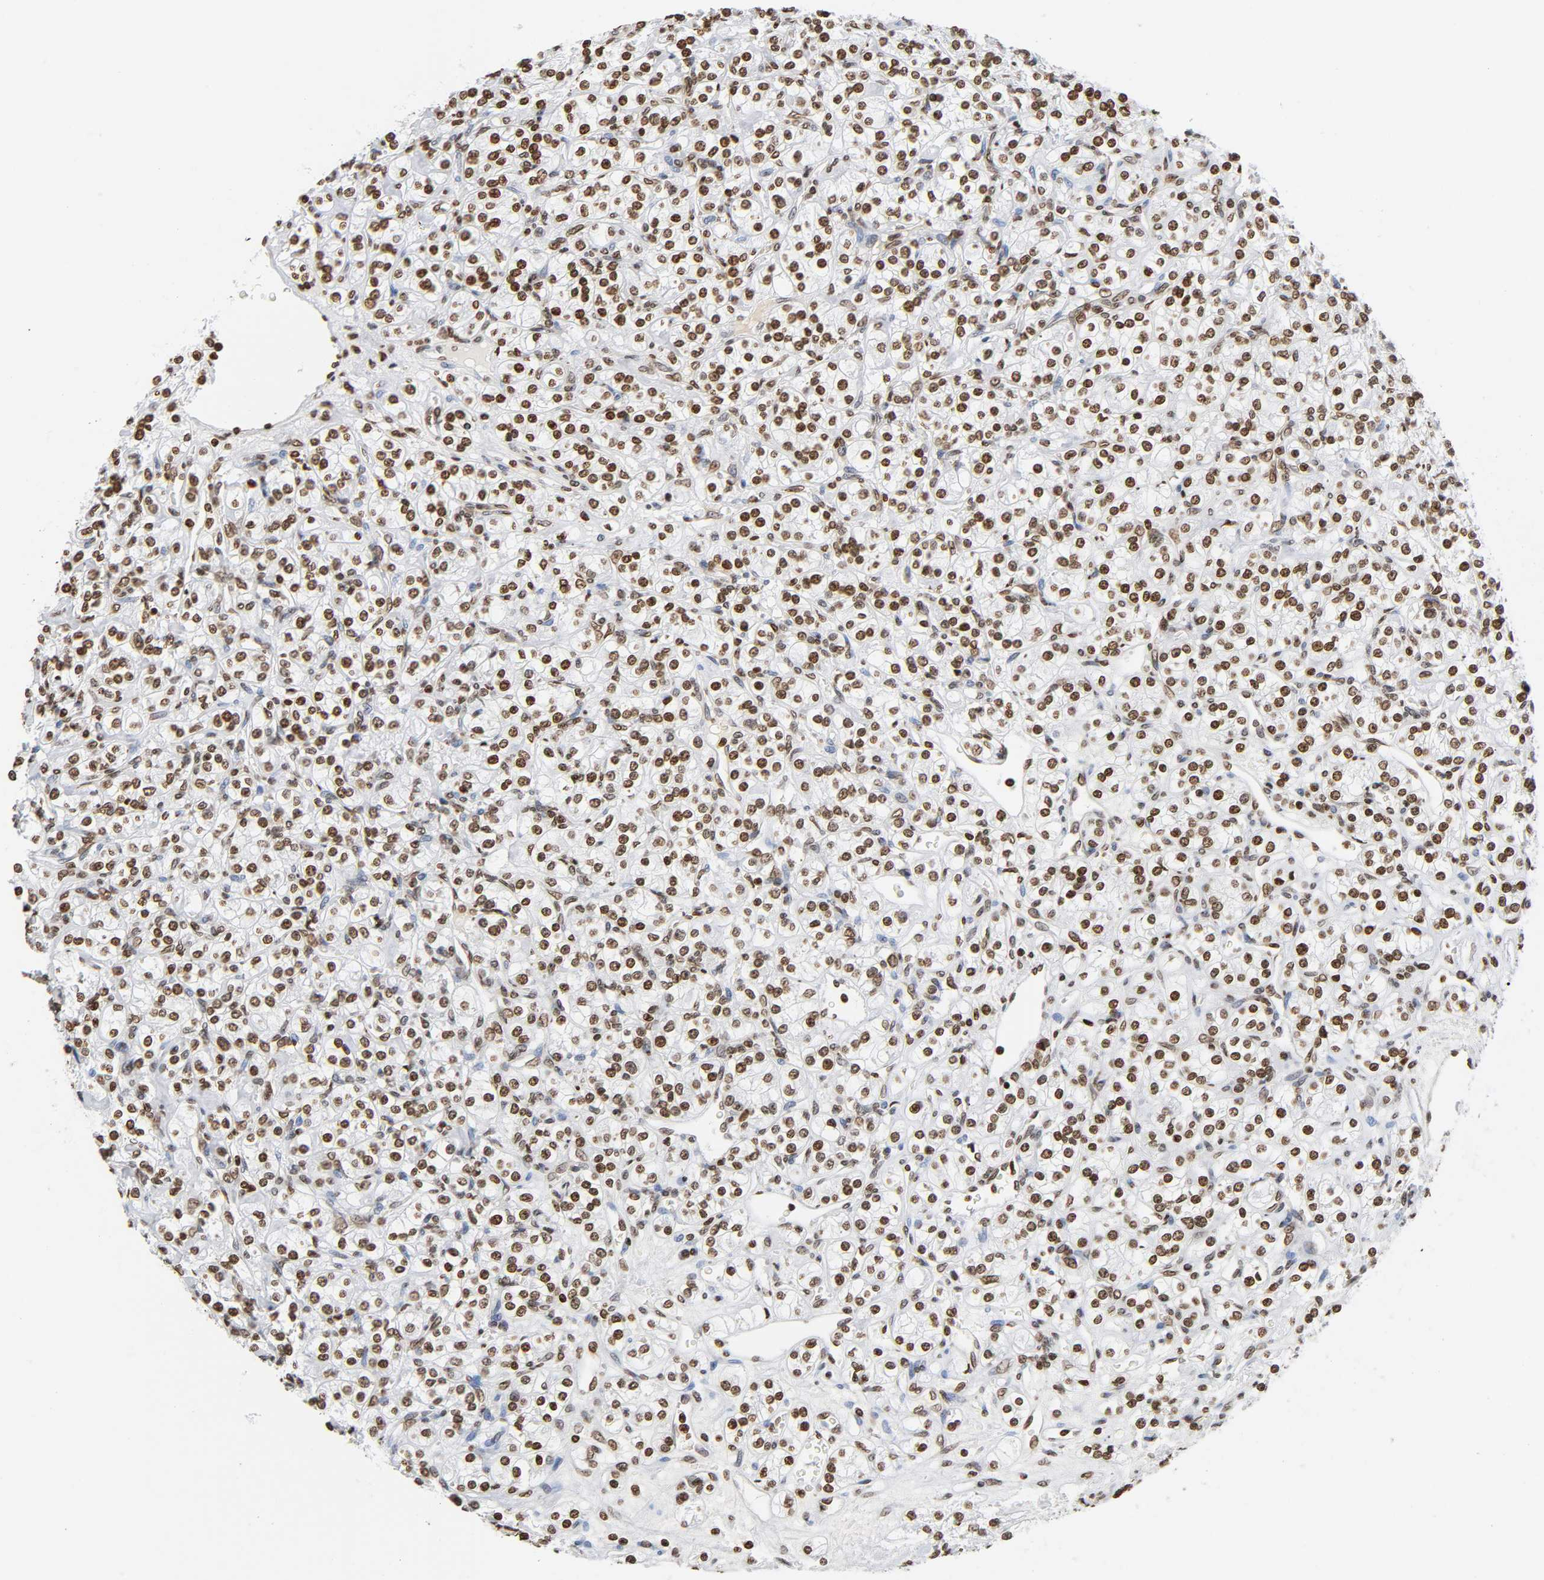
{"staining": {"intensity": "strong", "quantity": ">75%", "location": "nuclear"}, "tissue": "renal cancer", "cell_type": "Tumor cells", "image_type": "cancer", "snomed": [{"axis": "morphology", "description": "Adenocarcinoma, NOS"}, {"axis": "topography", "description": "Kidney"}], "caption": "A photomicrograph of human renal cancer stained for a protein reveals strong nuclear brown staining in tumor cells.", "gene": "HOXA6", "patient": {"sex": "male", "age": 77}}